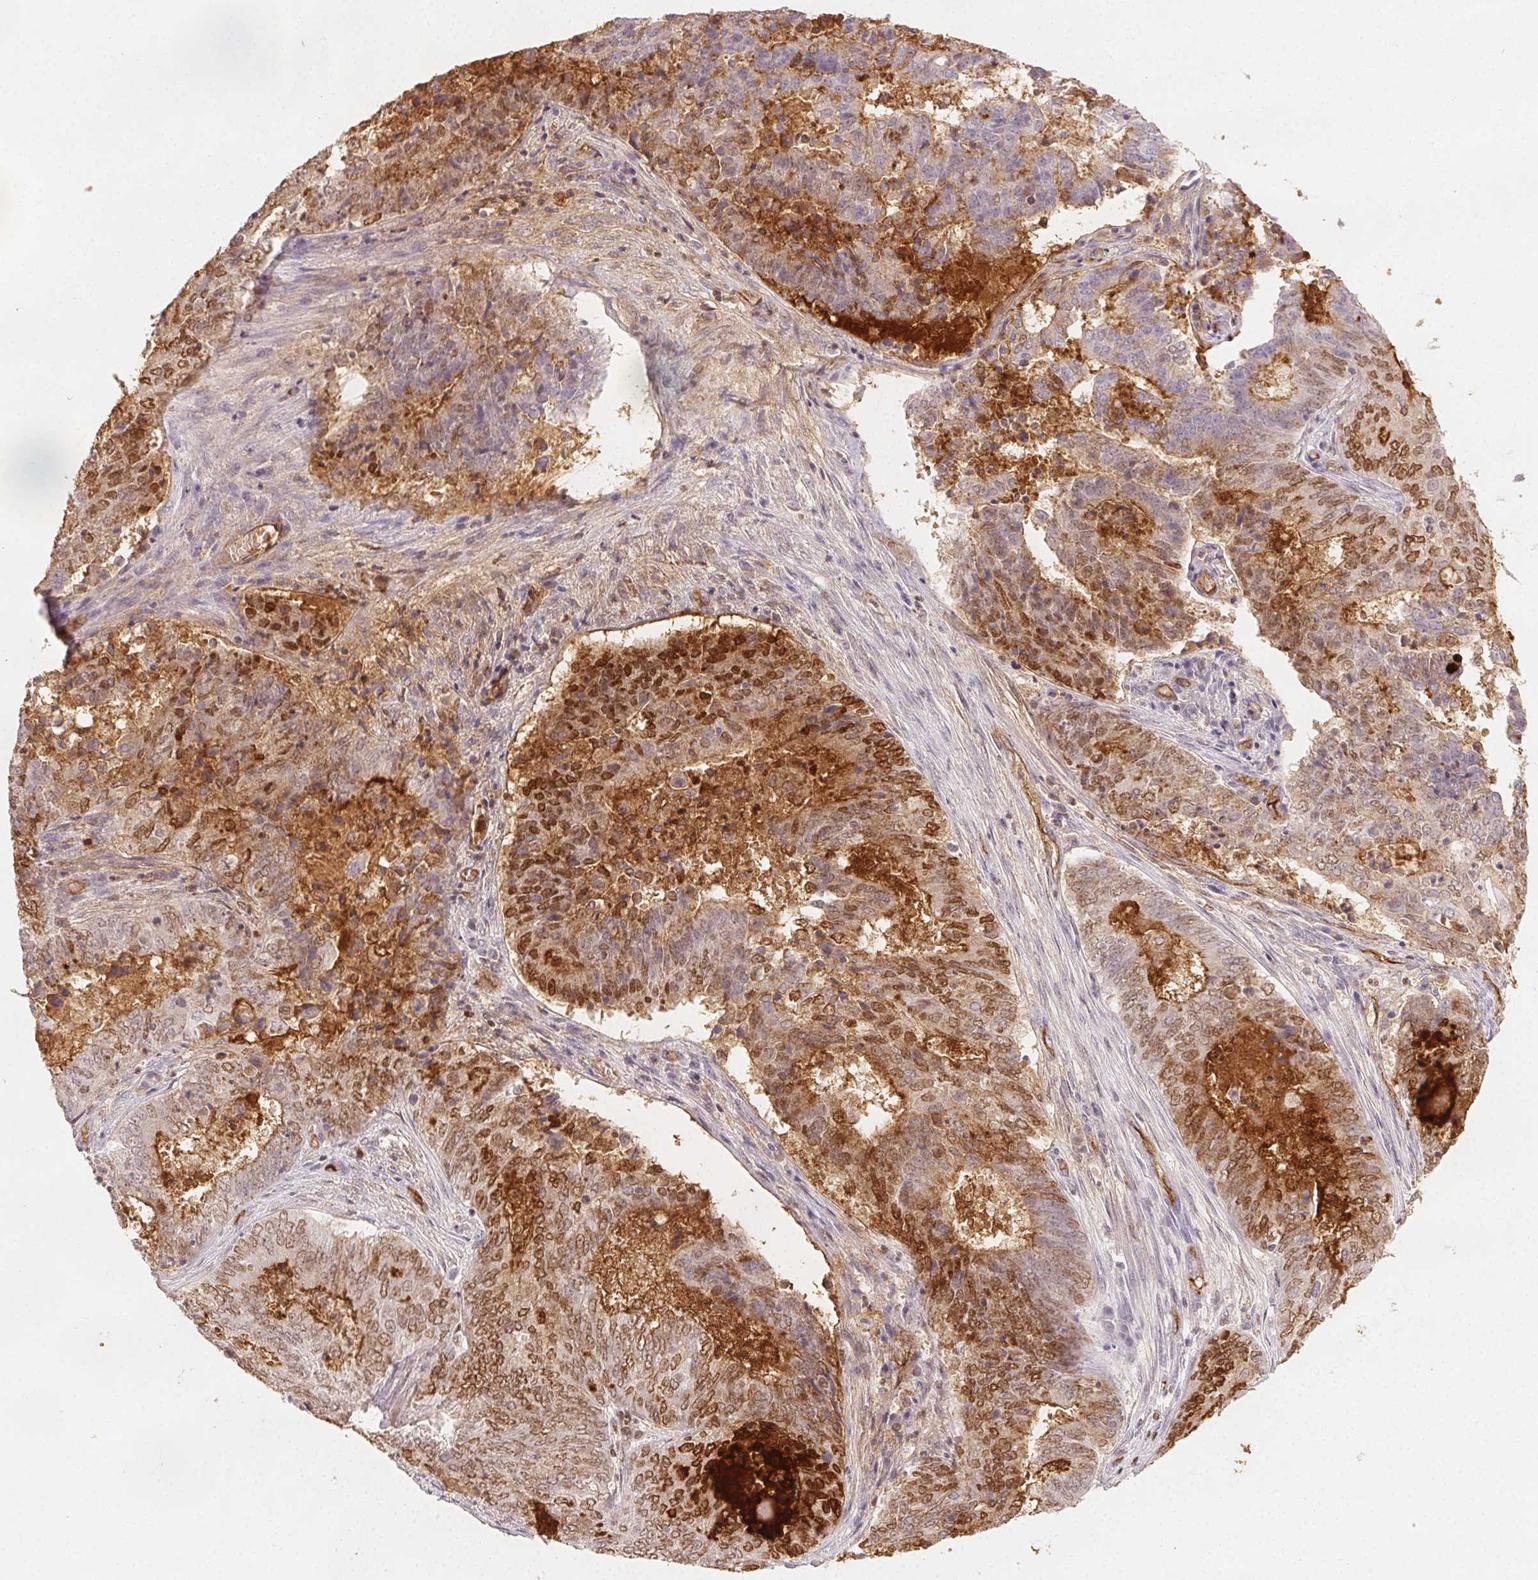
{"staining": {"intensity": "moderate", "quantity": "25%-75%", "location": "cytoplasmic/membranous,nuclear"}, "tissue": "endometrial cancer", "cell_type": "Tumor cells", "image_type": "cancer", "snomed": [{"axis": "morphology", "description": "Adenocarcinoma, NOS"}, {"axis": "topography", "description": "Endometrium"}], "caption": "Immunohistochemical staining of endometrial cancer (adenocarcinoma) displays moderate cytoplasmic/membranous and nuclear protein positivity in approximately 25%-75% of tumor cells.", "gene": "PODXL", "patient": {"sex": "female", "age": 62}}